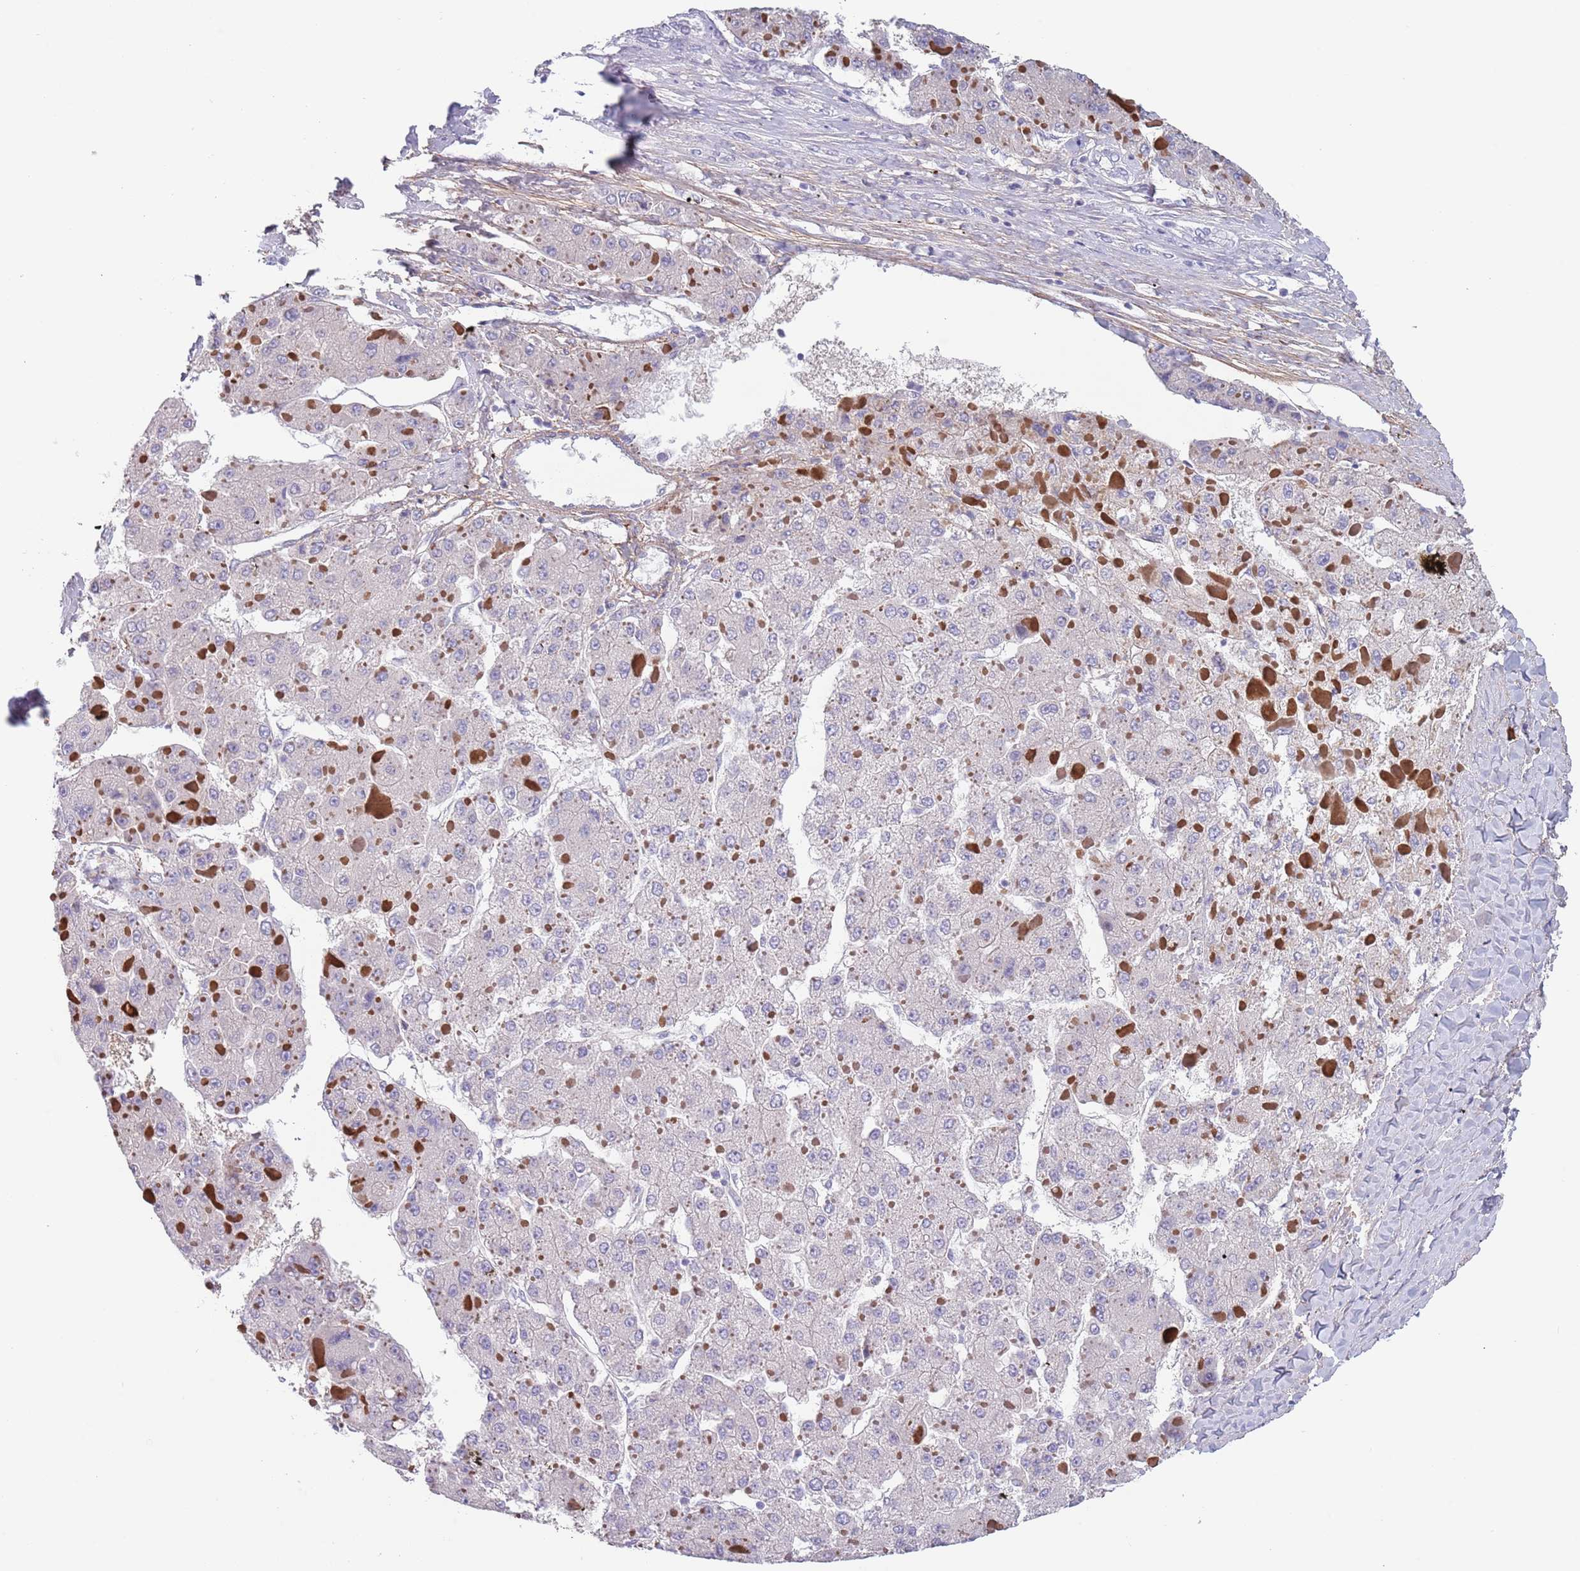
{"staining": {"intensity": "negative", "quantity": "none", "location": "none"}, "tissue": "liver cancer", "cell_type": "Tumor cells", "image_type": "cancer", "snomed": [{"axis": "morphology", "description": "Carcinoma, Hepatocellular, NOS"}, {"axis": "topography", "description": "Liver"}], "caption": "The micrograph demonstrates no staining of tumor cells in liver cancer. Brightfield microscopy of immunohistochemistry stained with DAB (3,3'-diaminobenzidine) (brown) and hematoxylin (blue), captured at high magnification.", "gene": "RNF169", "patient": {"sex": "female", "age": 73}}